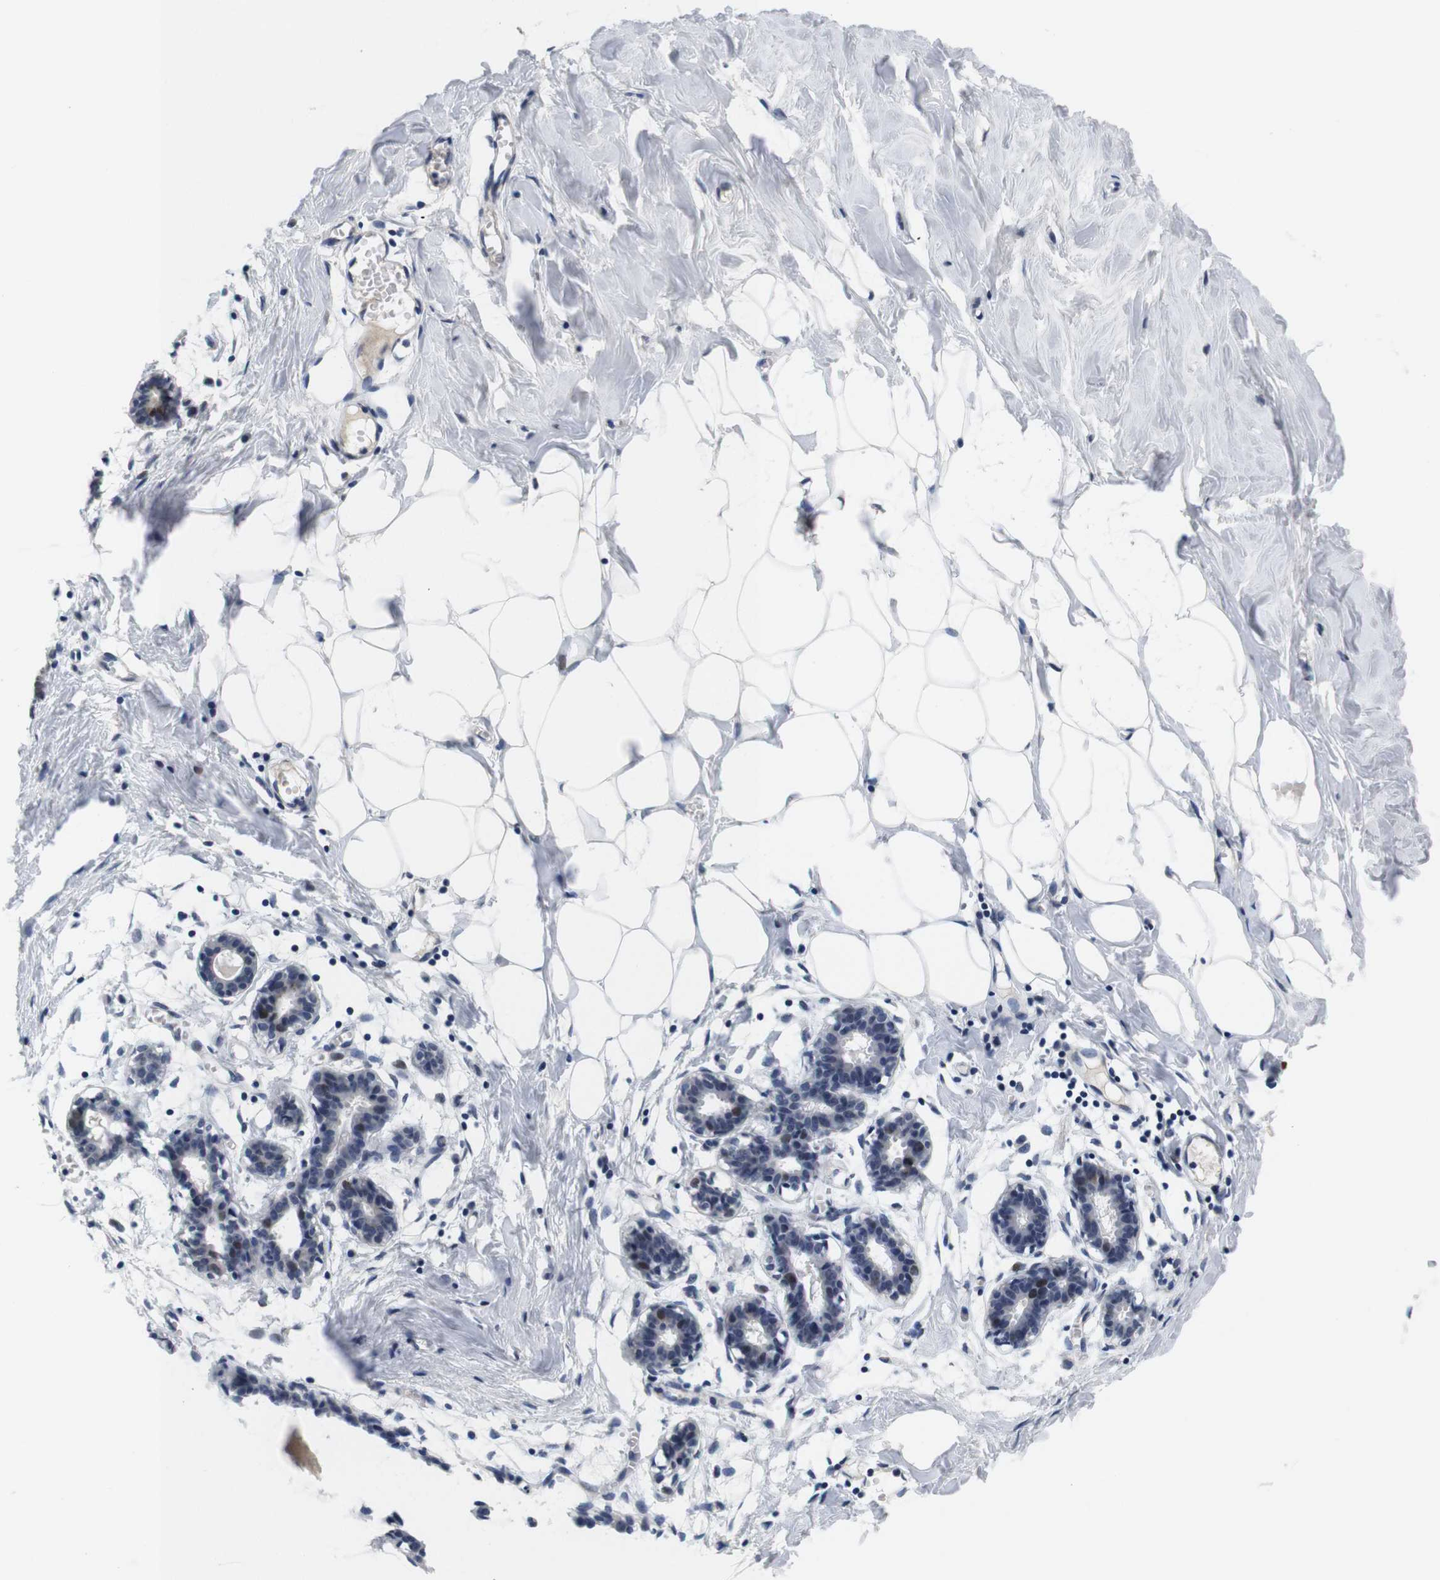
{"staining": {"intensity": "weak", "quantity": "25%-75%", "location": "cytoplasmic/membranous"}, "tissue": "breast", "cell_type": "Adipocytes", "image_type": "normal", "snomed": [{"axis": "morphology", "description": "Normal tissue, NOS"}, {"axis": "topography", "description": "Breast"}], "caption": "Immunohistochemistry (IHC) photomicrograph of benign breast stained for a protein (brown), which shows low levels of weak cytoplasmic/membranous expression in about 25%-75% of adipocytes.", "gene": "SKP2", "patient": {"sex": "female", "age": 27}}